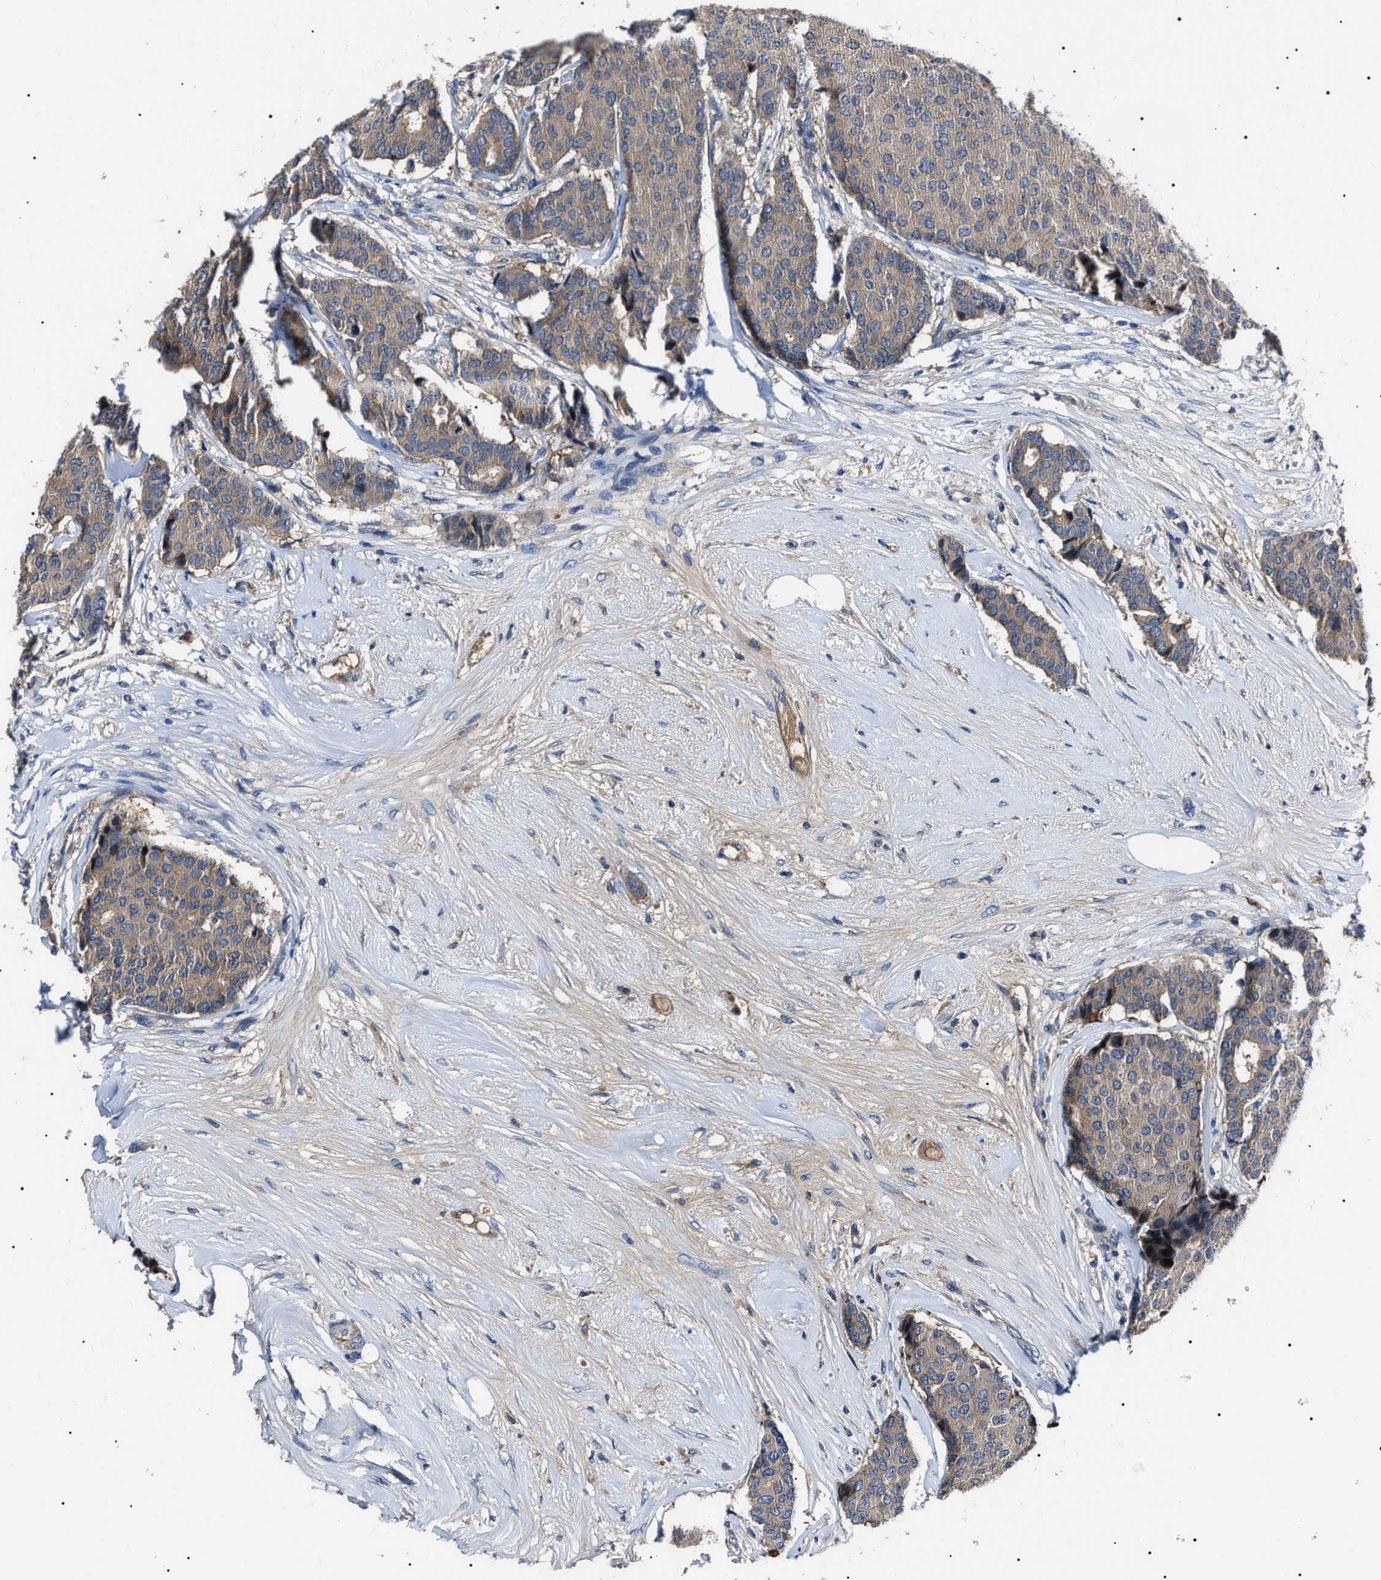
{"staining": {"intensity": "weak", "quantity": ">75%", "location": "cytoplasmic/membranous"}, "tissue": "breast cancer", "cell_type": "Tumor cells", "image_type": "cancer", "snomed": [{"axis": "morphology", "description": "Duct carcinoma"}, {"axis": "topography", "description": "Breast"}], "caption": "Immunohistochemical staining of human breast cancer demonstrates low levels of weak cytoplasmic/membranous protein staining in about >75% of tumor cells.", "gene": "IFT81", "patient": {"sex": "female", "age": 75}}